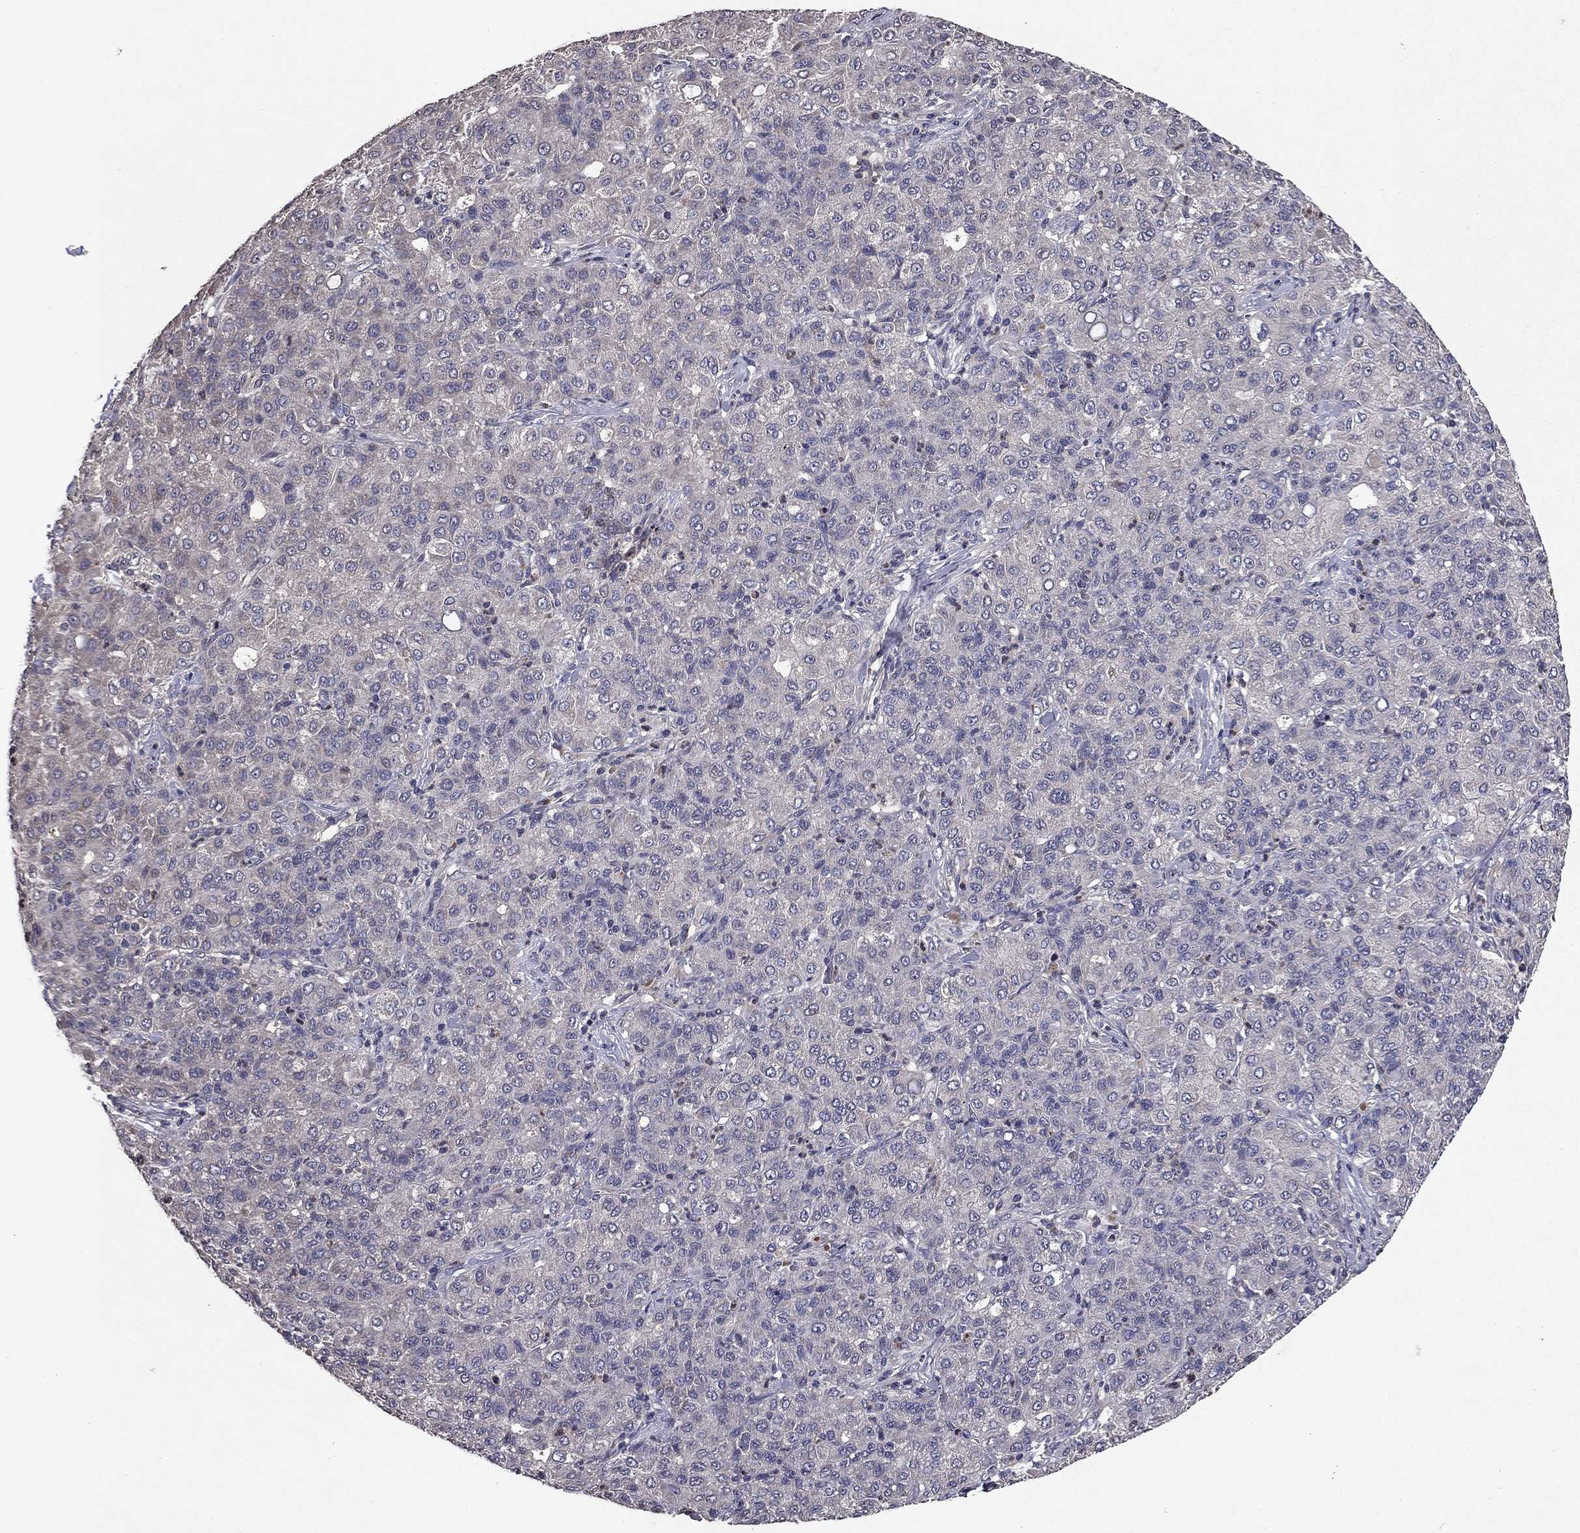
{"staining": {"intensity": "negative", "quantity": "none", "location": "none"}, "tissue": "liver cancer", "cell_type": "Tumor cells", "image_type": "cancer", "snomed": [{"axis": "morphology", "description": "Carcinoma, Hepatocellular, NOS"}, {"axis": "topography", "description": "Liver"}], "caption": "Tumor cells are negative for protein expression in human liver hepatocellular carcinoma.", "gene": "PROS1", "patient": {"sex": "male", "age": 65}}